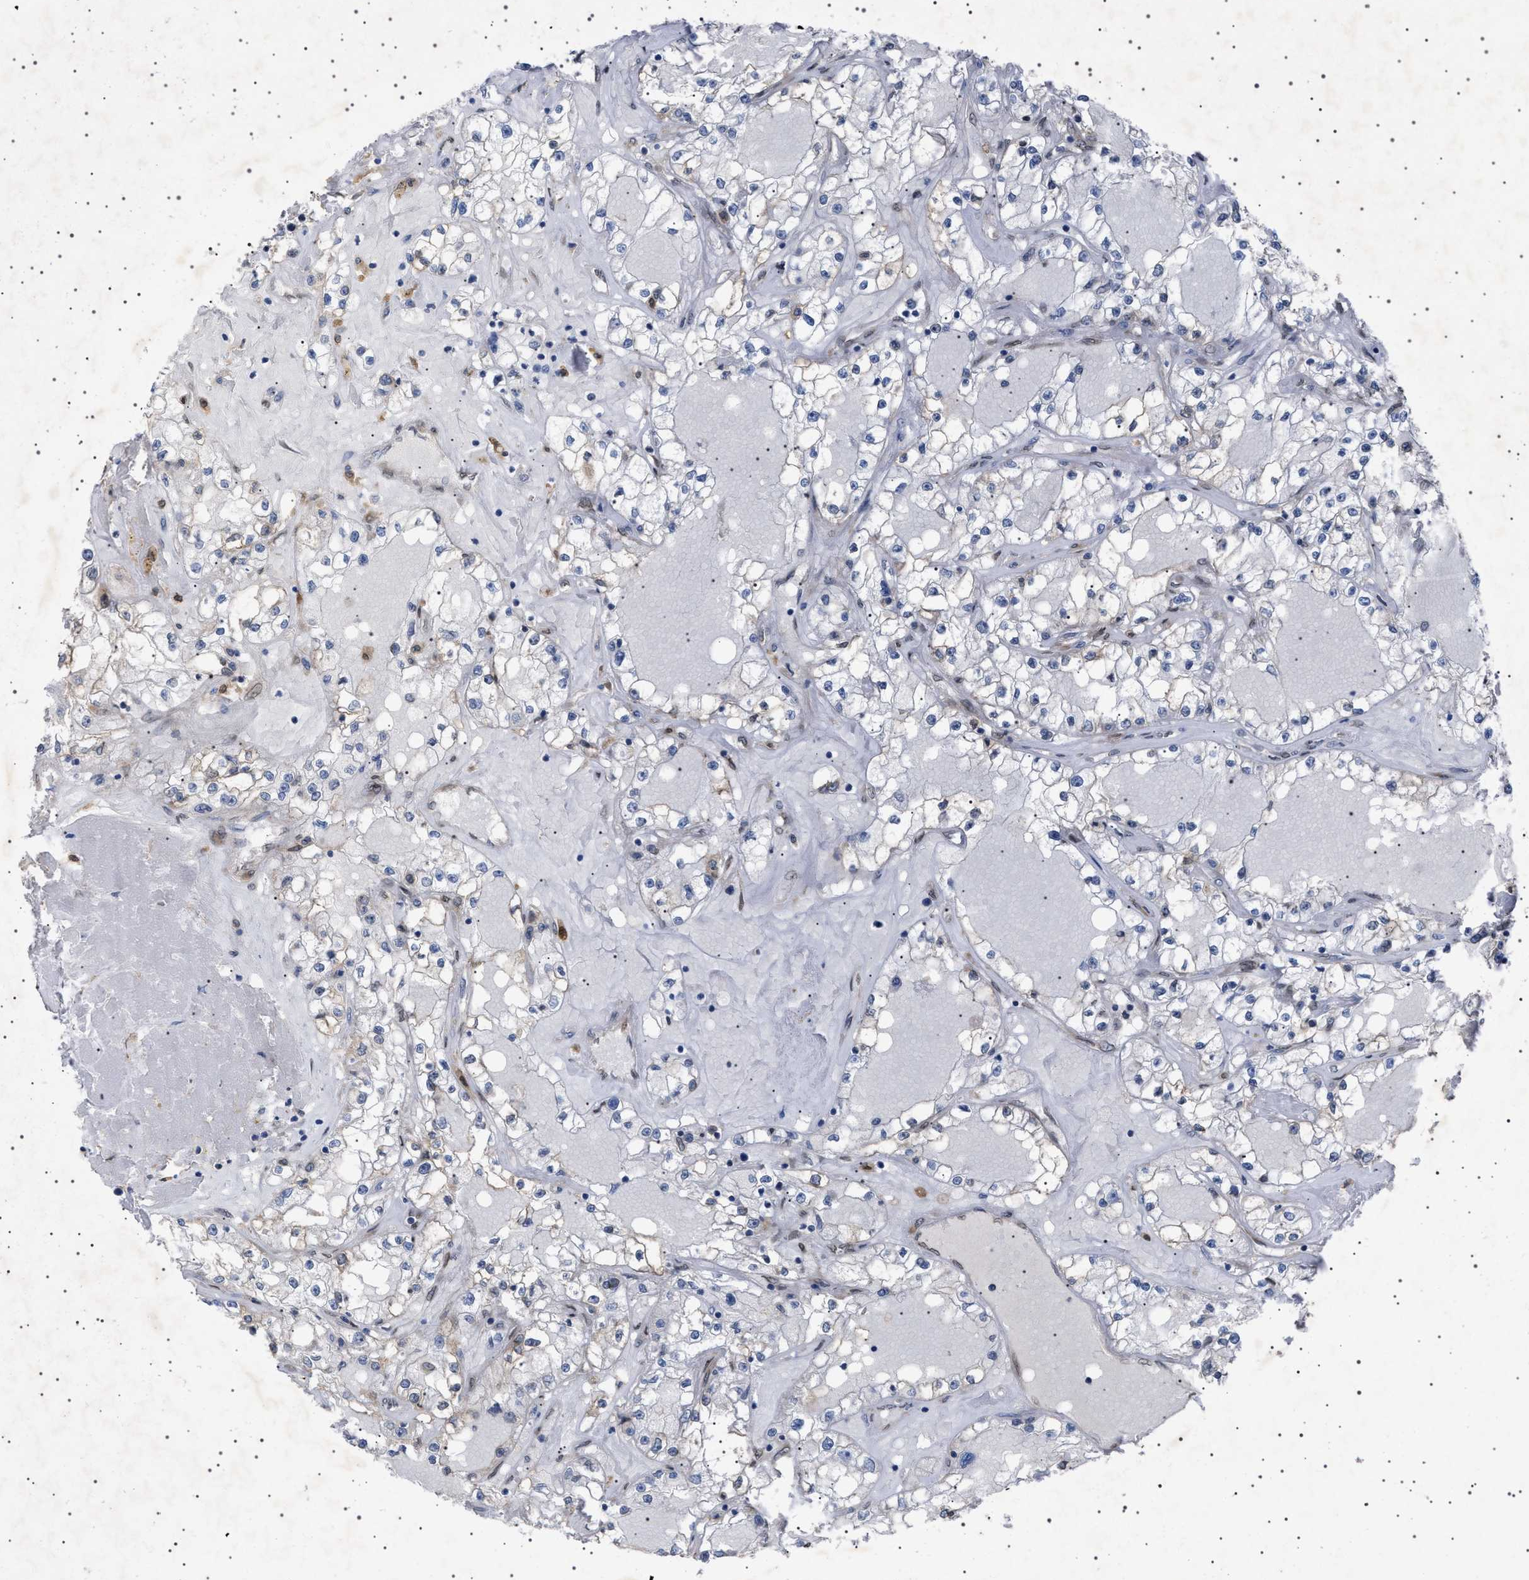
{"staining": {"intensity": "negative", "quantity": "none", "location": "none"}, "tissue": "renal cancer", "cell_type": "Tumor cells", "image_type": "cancer", "snomed": [{"axis": "morphology", "description": "Adenocarcinoma, NOS"}, {"axis": "topography", "description": "Kidney"}], "caption": "Immunohistochemical staining of renal adenocarcinoma displays no significant expression in tumor cells.", "gene": "NUP93", "patient": {"sex": "male", "age": 56}}